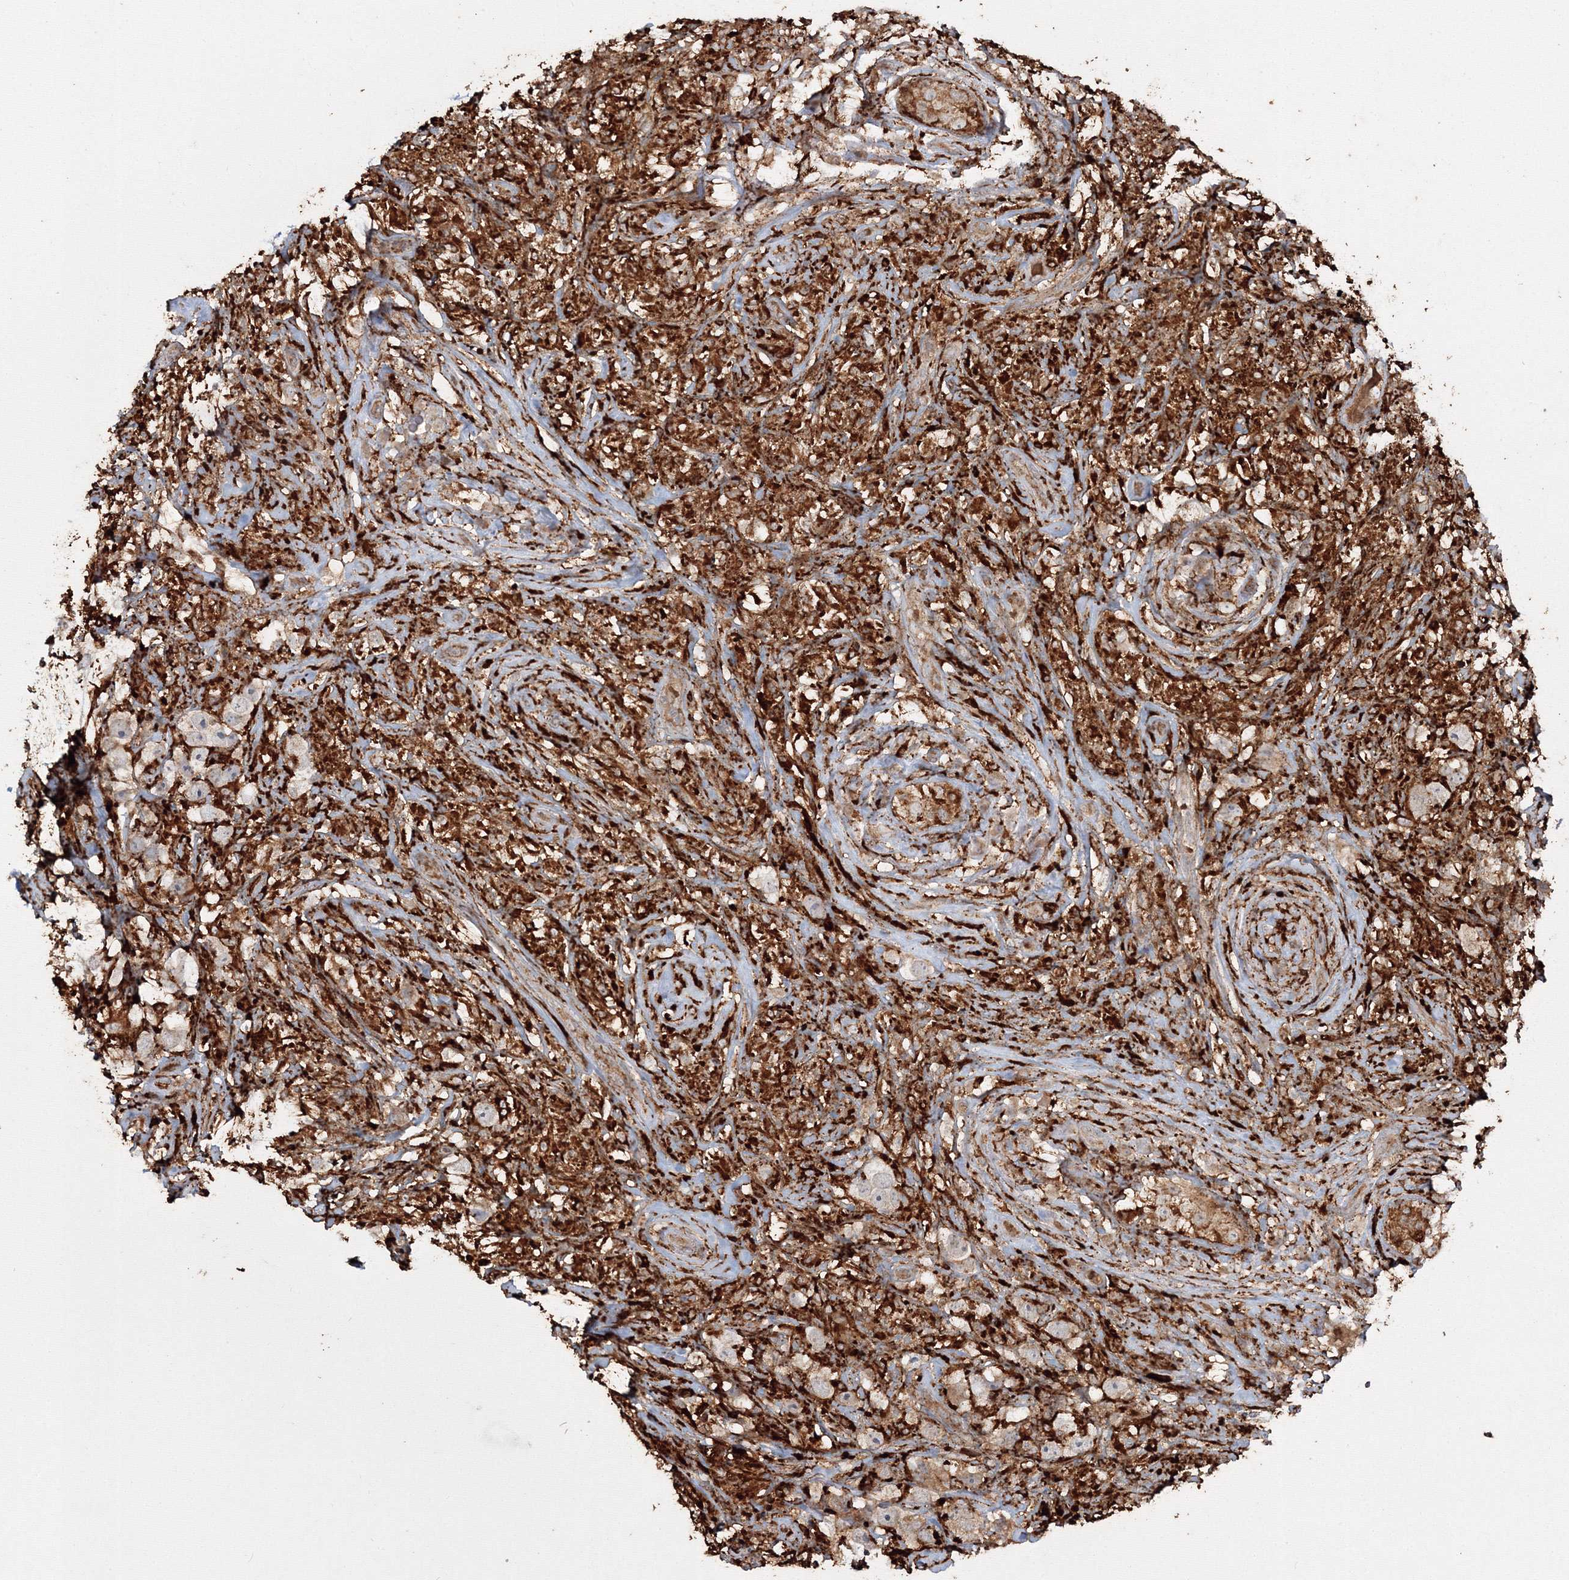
{"staining": {"intensity": "weak", "quantity": ">75%", "location": "cytoplasmic/membranous"}, "tissue": "testis cancer", "cell_type": "Tumor cells", "image_type": "cancer", "snomed": [{"axis": "morphology", "description": "Seminoma, NOS"}, {"axis": "topography", "description": "Testis"}], "caption": "Weak cytoplasmic/membranous positivity for a protein is seen in approximately >75% of tumor cells of seminoma (testis) using IHC.", "gene": "DDO", "patient": {"sex": "male", "age": 49}}